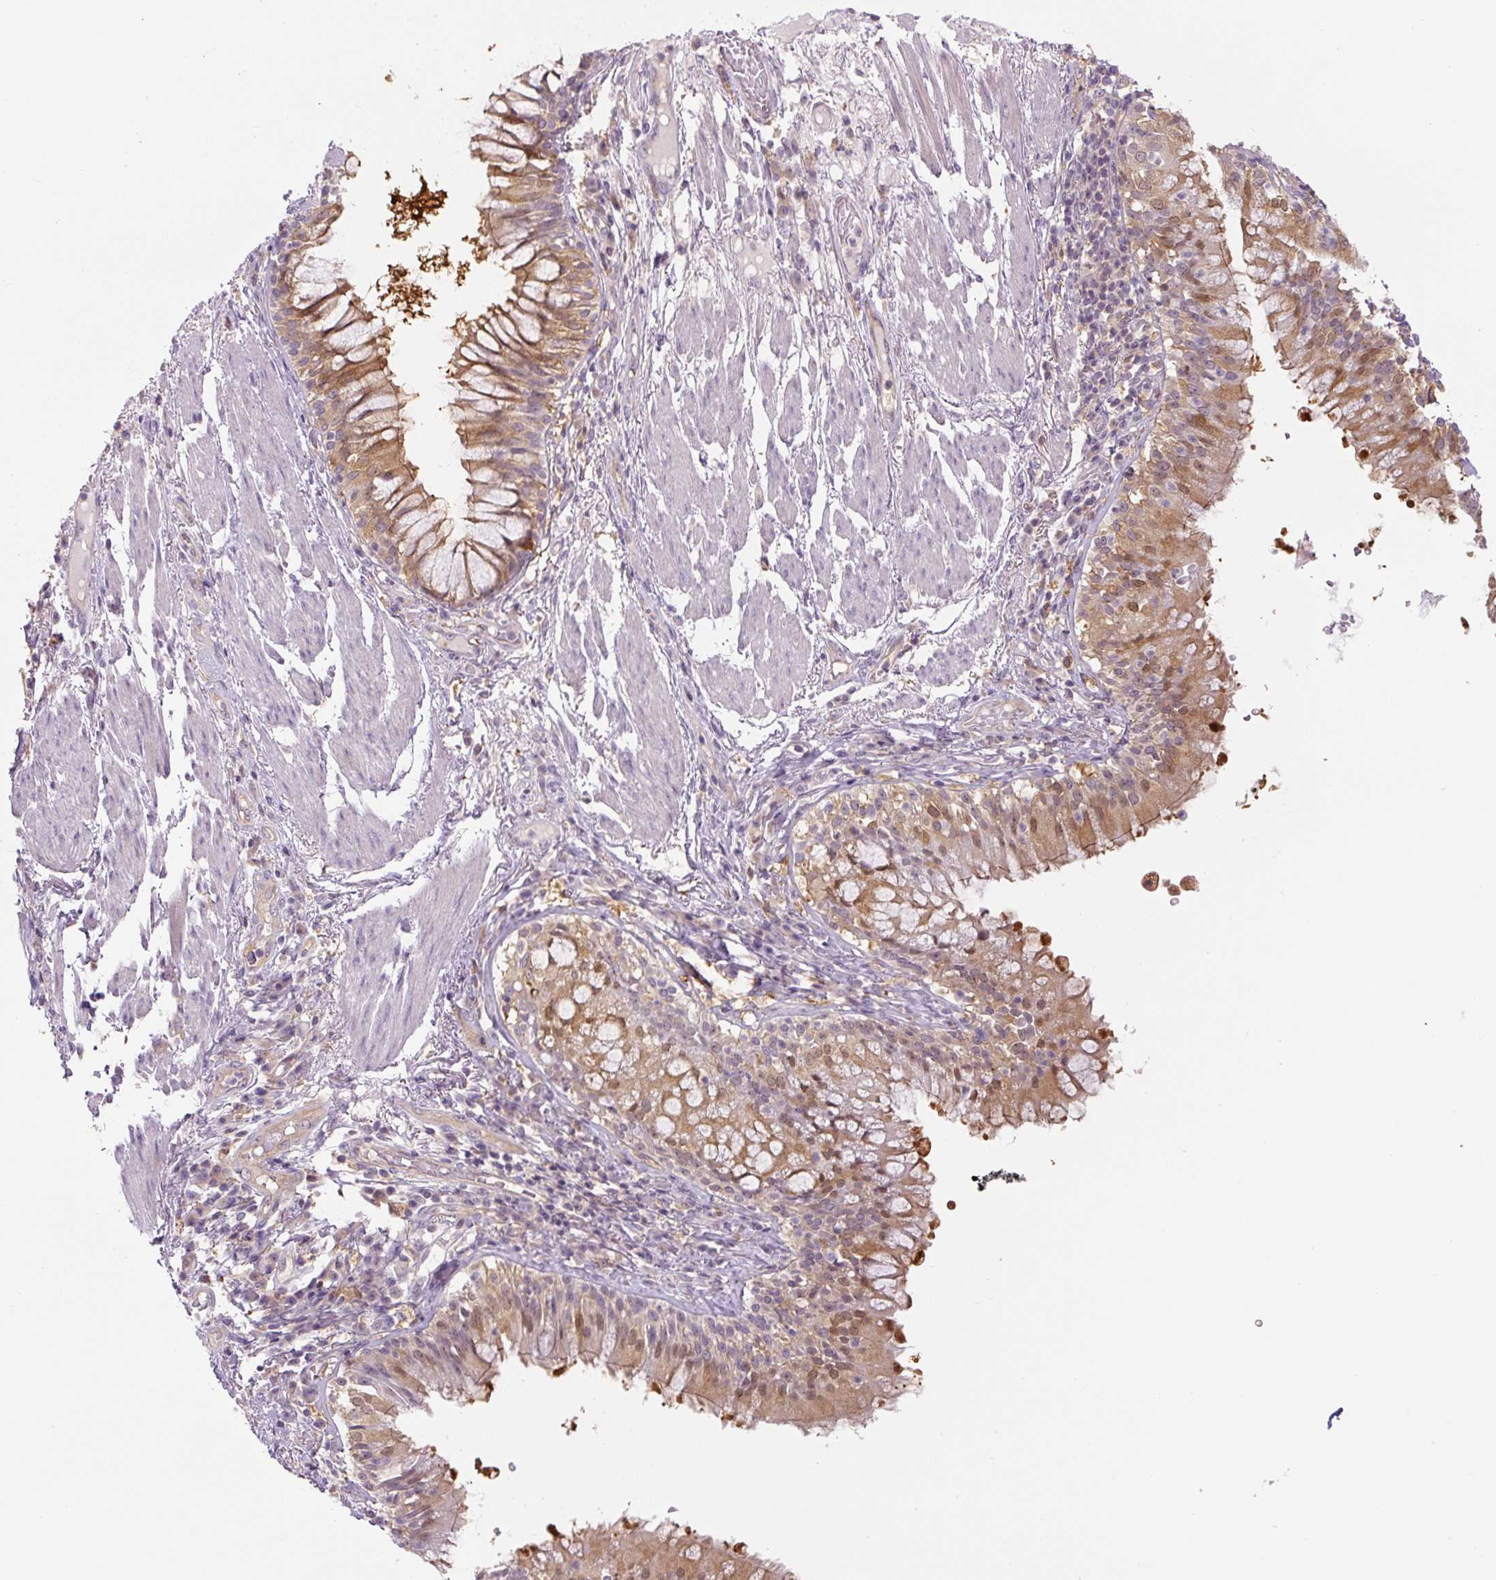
{"staining": {"intensity": "moderate", "quantity": "25%-75%", "location": "cytoplasmic/membranous"}, "tissue": "soft tissue", "cell_type": "Chondrocytes", "image_type": "normal", "snomed": [{"axis": "morphology", "description": "Normal tissue, NOS"}, {"axis": "topography", "description": "Cartilage tissue"}, {"axis": "topography", "description": "Bronchus"}], "caption": "Moderate cytoplasmic/membranous staining for a protein is seen in approximately 25%-75% of chondrocytes of normal soft tissue using immunohistochemistry.", "gene": "SPSB2", "patient": {"sex": "male", "age": 56}}